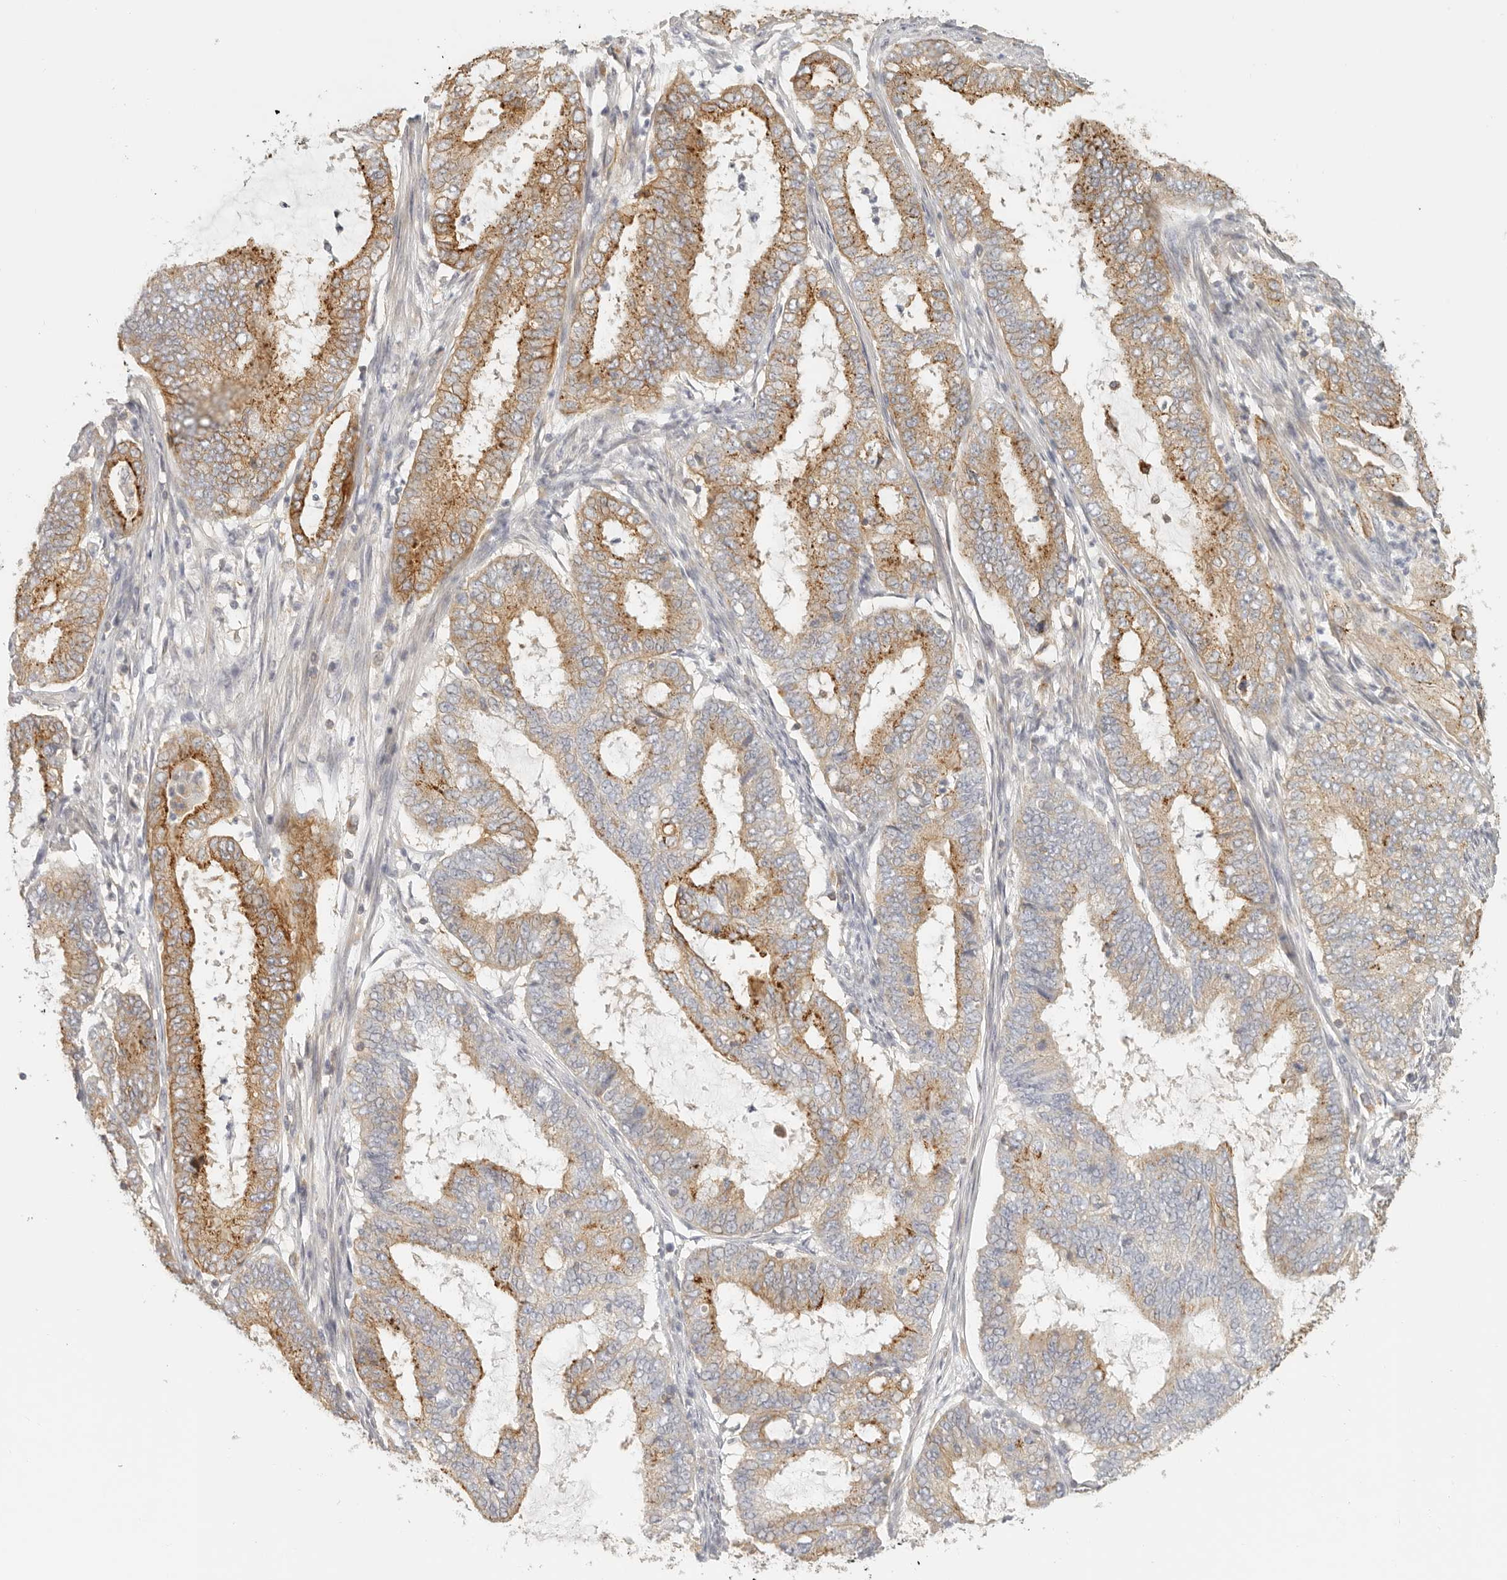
{"staining": {"intensity": "moderate", "quantity": ">75%", "location": "cytoplasmic/membranous"}, "tissue": "endometrial cancer", "cell_type": "Tumor cells", "image_type": "cancer", "snomed": [{"axis": "morphology", "description": "Adenocarcinoma, NOS"}, {"axis": "topography", "description": "Endometrium"}], "caption": "An image showing moderate cytoplasmic/membranous expression in approximately >75% of tumor cells in endometrial adenocarcinoma, as visualized by brown immunohistochemical staining.", "gene": "ANXA9", "patient": {"sex": "female", "age": 51}}